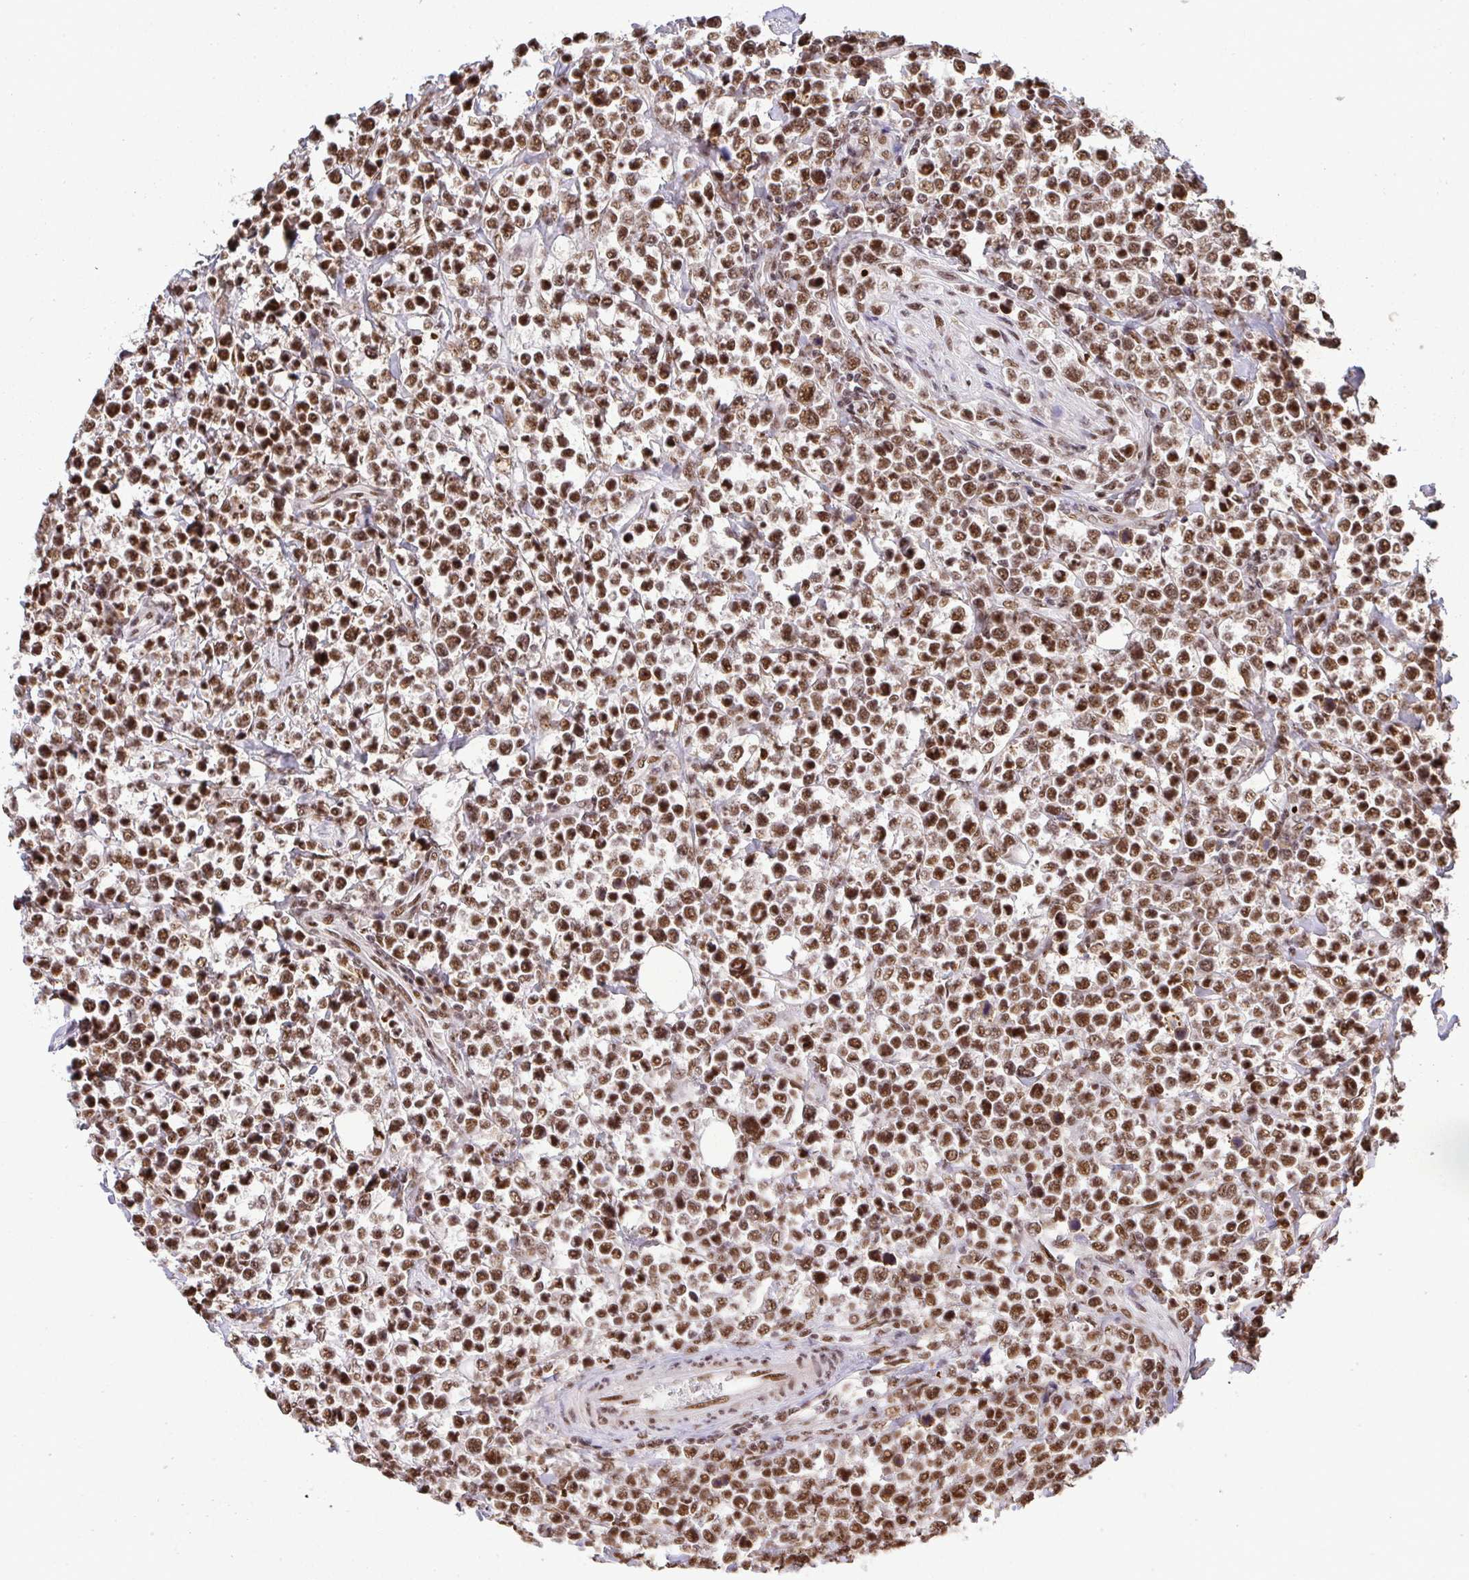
{"staining": {"intensity": "moderate", "quantity": ">75%", "location": "nuclear"}, "tissue": "lymphoma", "cell_type": "Tumor cells", "image_type": "cancer", "snomed": [{"axis": "morphology", "description": "Malignant lymphoma, non-Hodgkin's type, High grade"}, {"axis": "topography", "description": "Soft tissue"}], "caption": "Moderate nuclear staining for a protein is seen in about >75% of tumor cells of lymphoma using immunohistochemistry (IHC).", "gene": "U2AF1", "patient": {"sex": "female", "age": 56}}